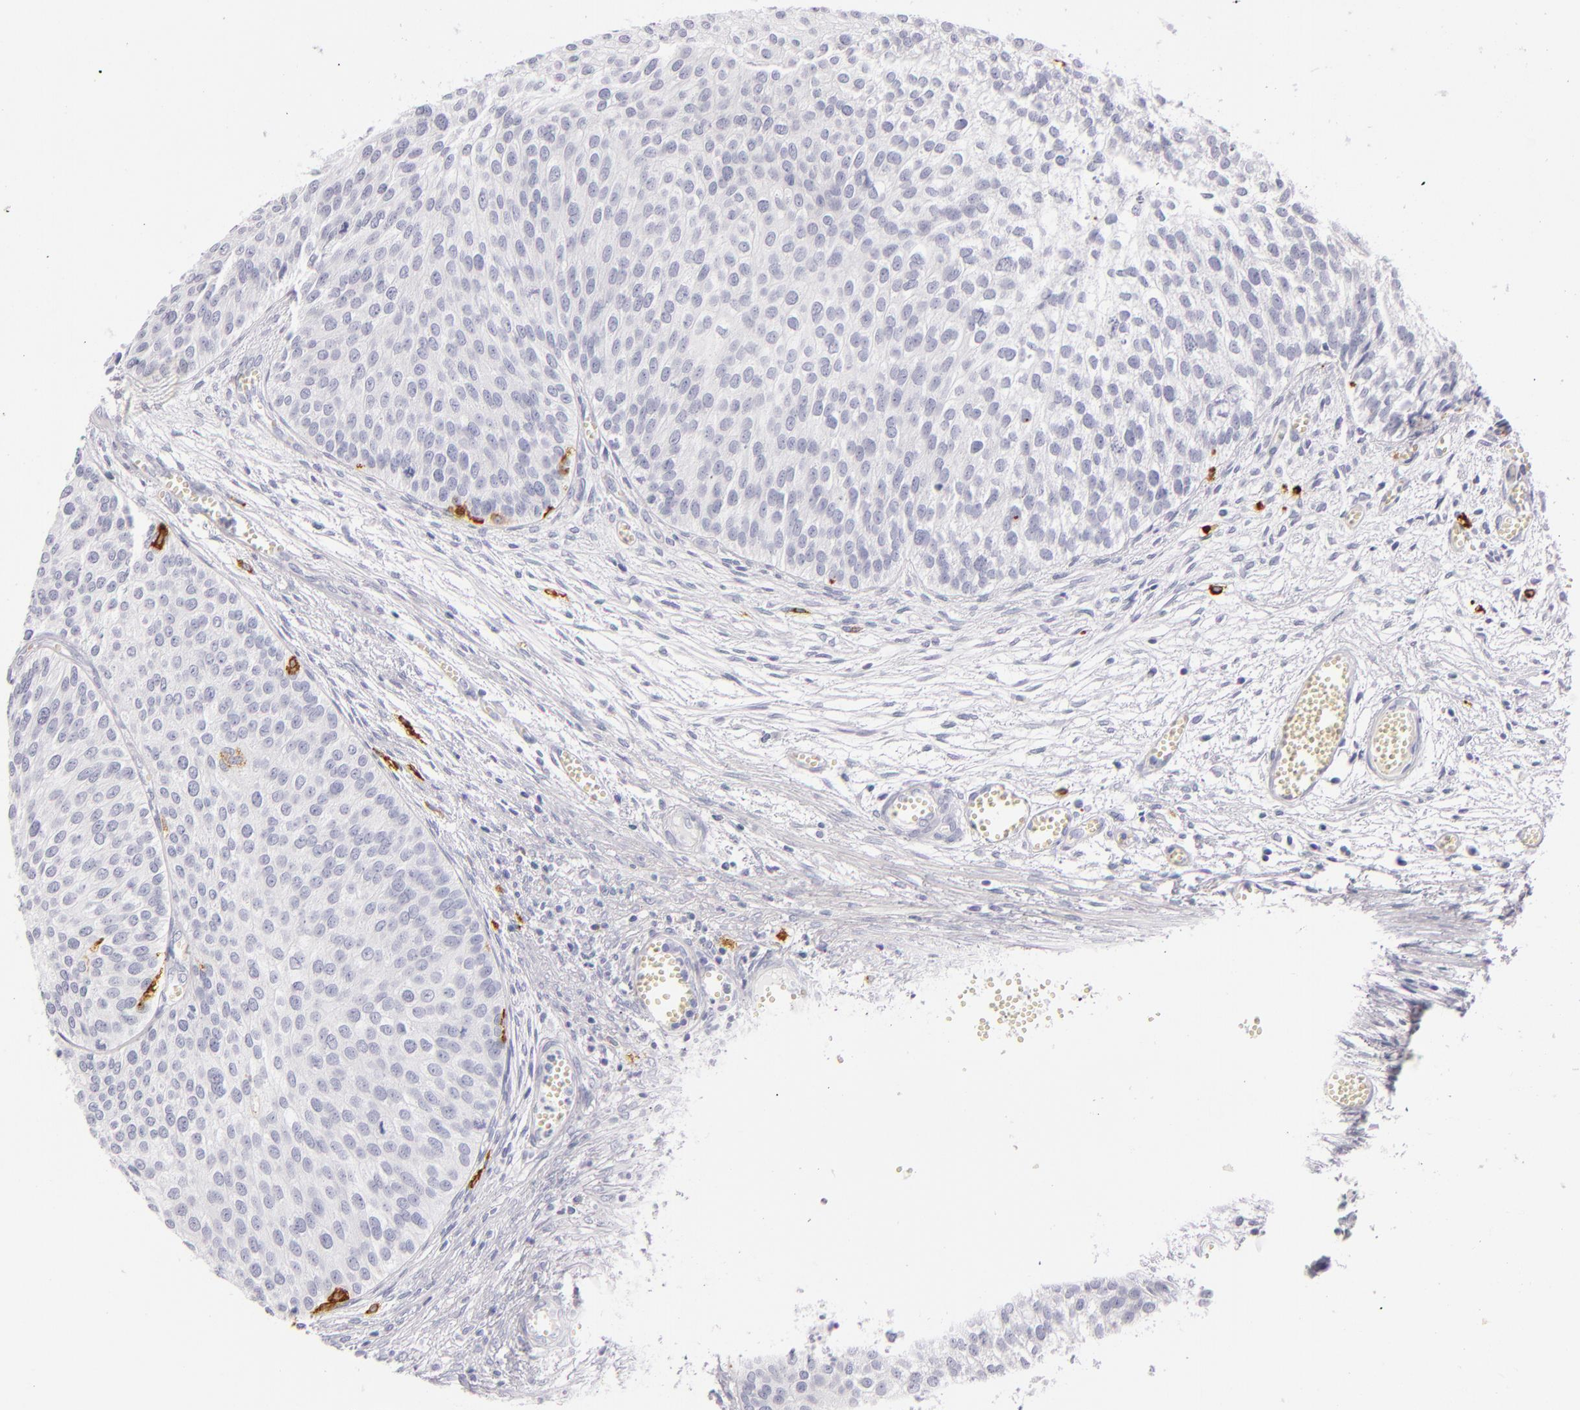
{"staining": {"intensity": "negative", "quantity": "none", "location": "none"}, "tissue": "urothelial cancer", "cell_type": "Tumor cells", "image_type": "cancer", "snomed": [{"axis": "morphology", "description": "Urothelial carcinoma, Low grade"}, {"axis": "topography", "description": "Urinary bladder"}], "caption": "Immunohistochemistry (IHC) of human urothelial carcinoma (low-grade) shows no expression in tumor cells.", "gene": "CD207", "patient": {"sex": "male", "age": 84}}